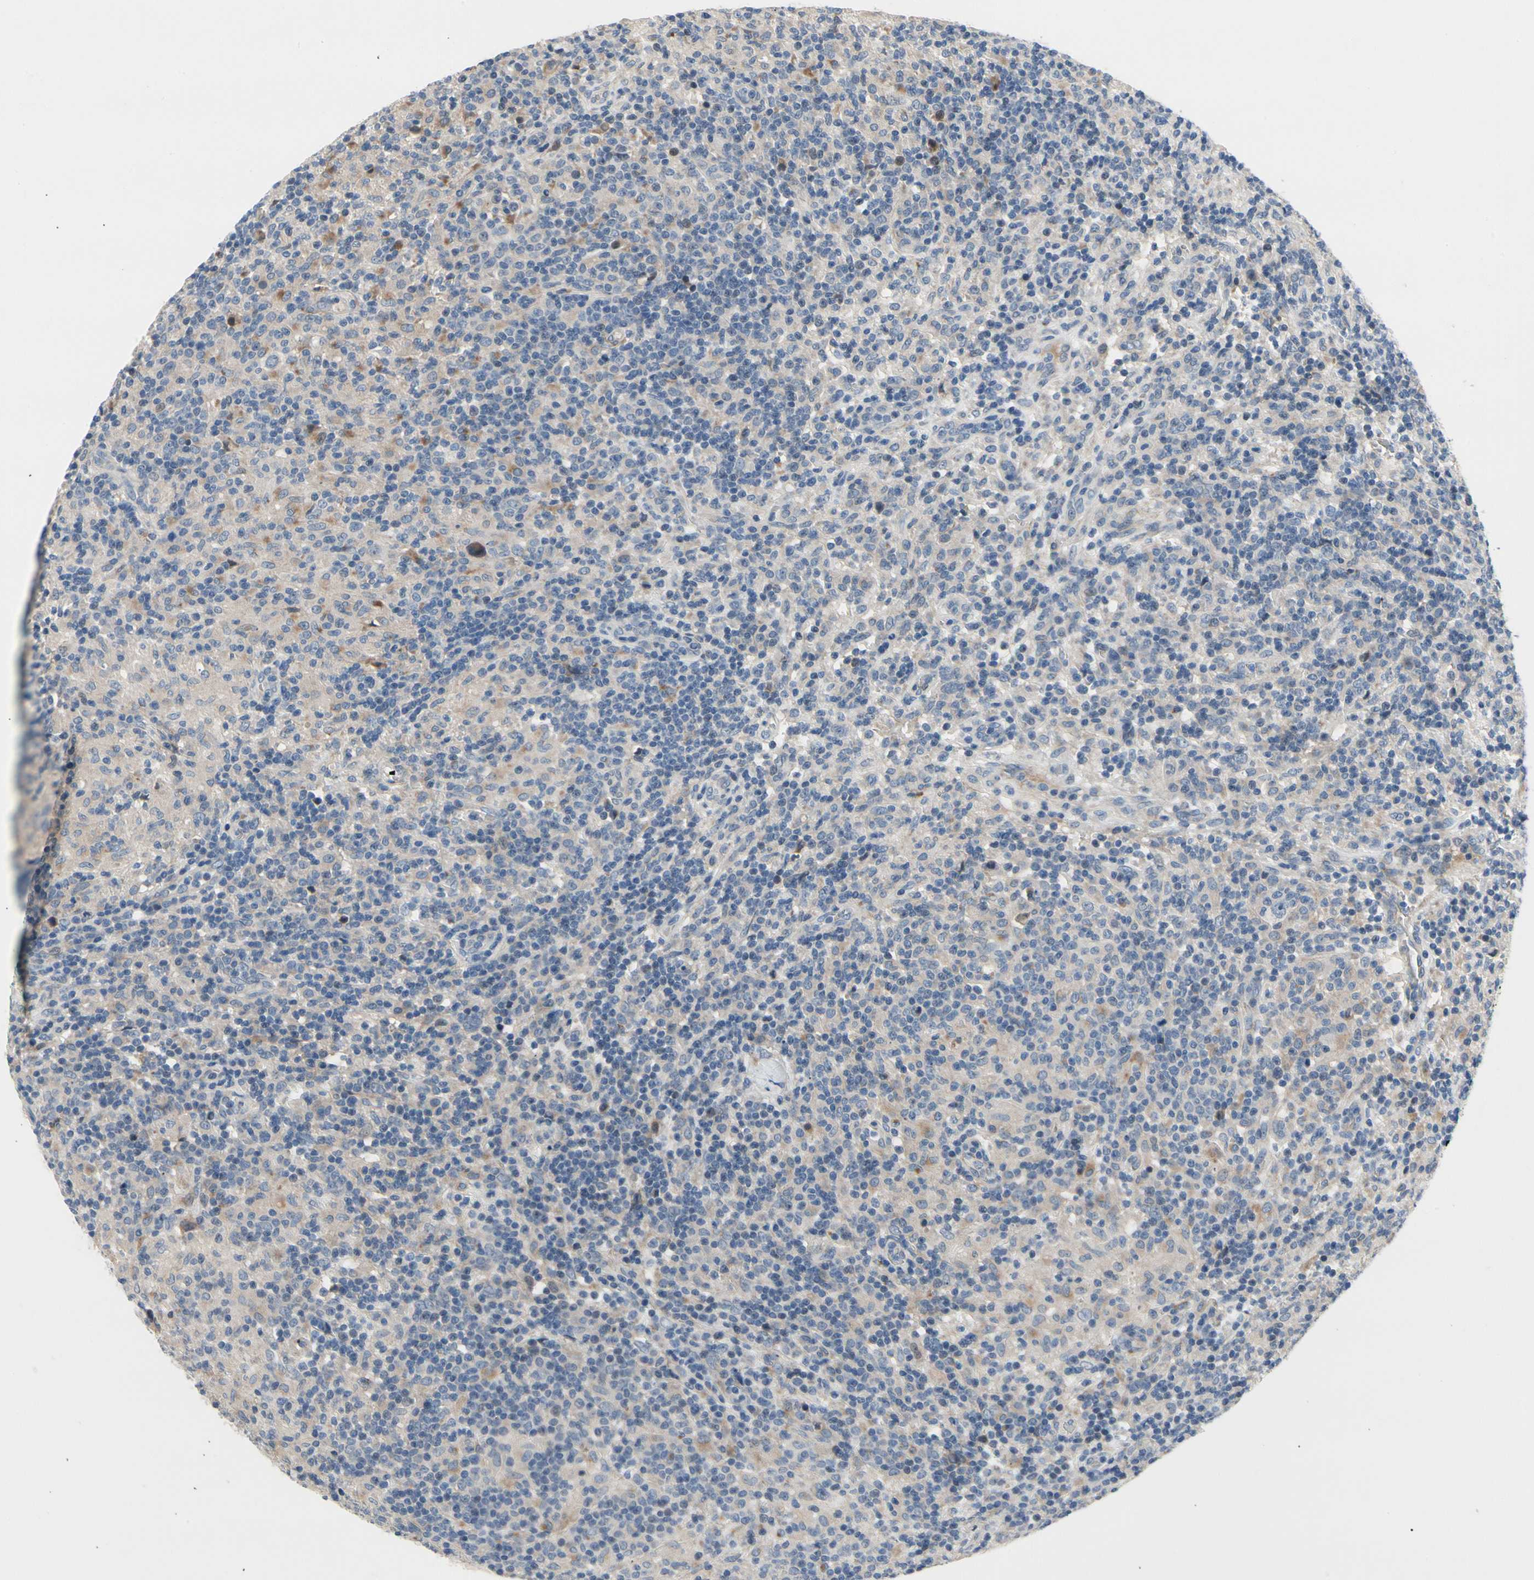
{"staining": {"intensity": "negative", "quantity": "none", "location": "none"}, "tissue": "lymphoma", "cell_type": "Tumor cells", "image_type": "cancer", "snomed": [{"axis": "morphology", "description": "Hodgkin's disease, NOS"}, {"axis": "topography", "description": "Lymph node"}], "caption": "A high-resolution micrograph shows IHC staining of Hodgkin's disease, which demonstrates no significant staining in tumor cells.", "gene": "NFASC", "patient": {"sex": "male", "age": 70}}